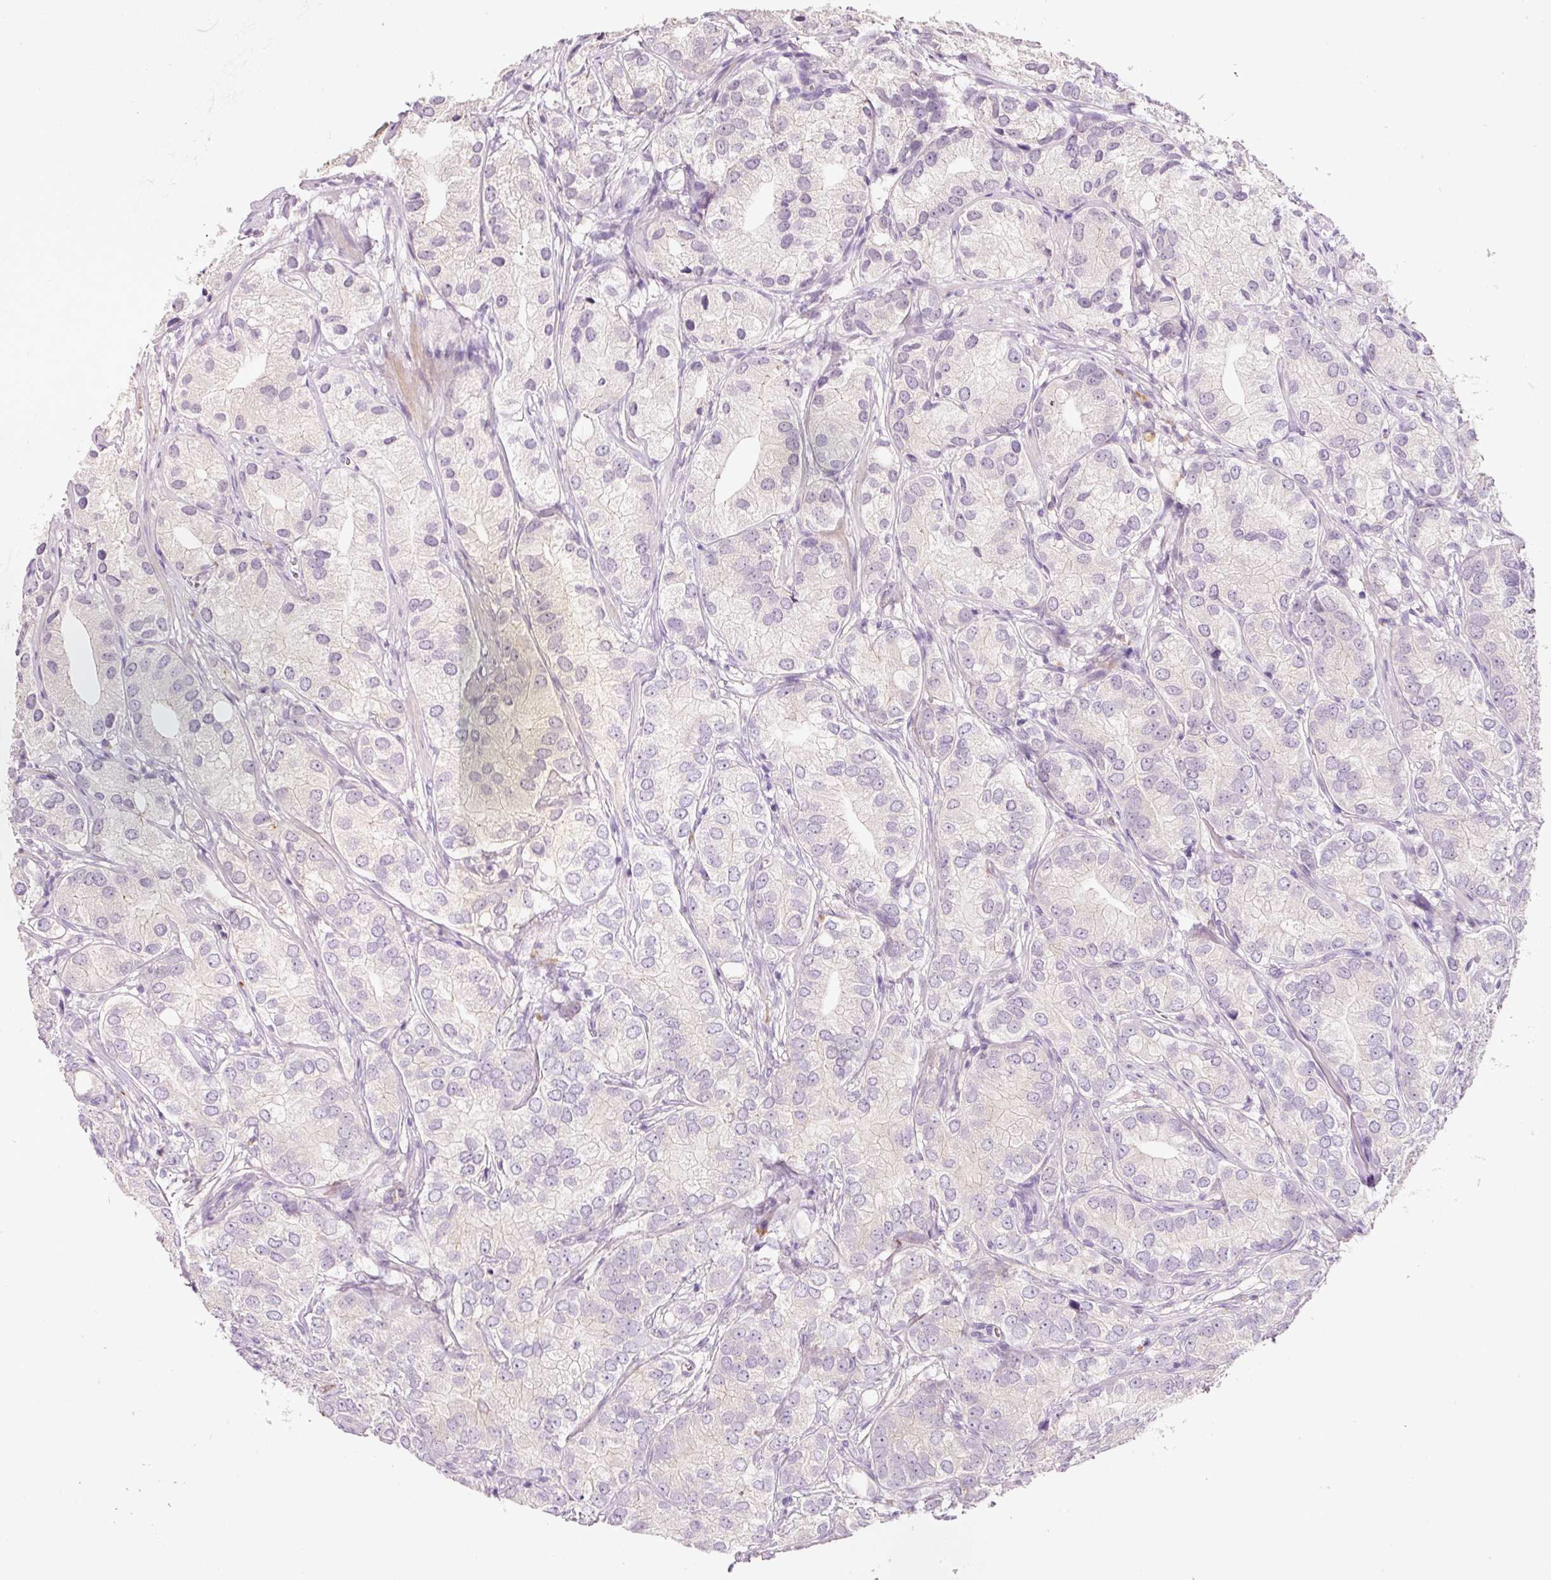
{"staining": {"intensity": "negative", "quantity": "none", "location": "none"}, "tissue": "prostate cancer", "cell_type": "Tumor cells", "image_type": "cancer", "snomed": [{"axis": "morphology", "description": "Adenocarcinoma, High grade"}, {"axis": "topography", "description": "Prostate"}], "caption": "Photomicrograph shows no significant protein positivity in tumor cells of prostate cancer.", "gene": "TENT5C", "patient": {"sex": "male", "age": 82}}